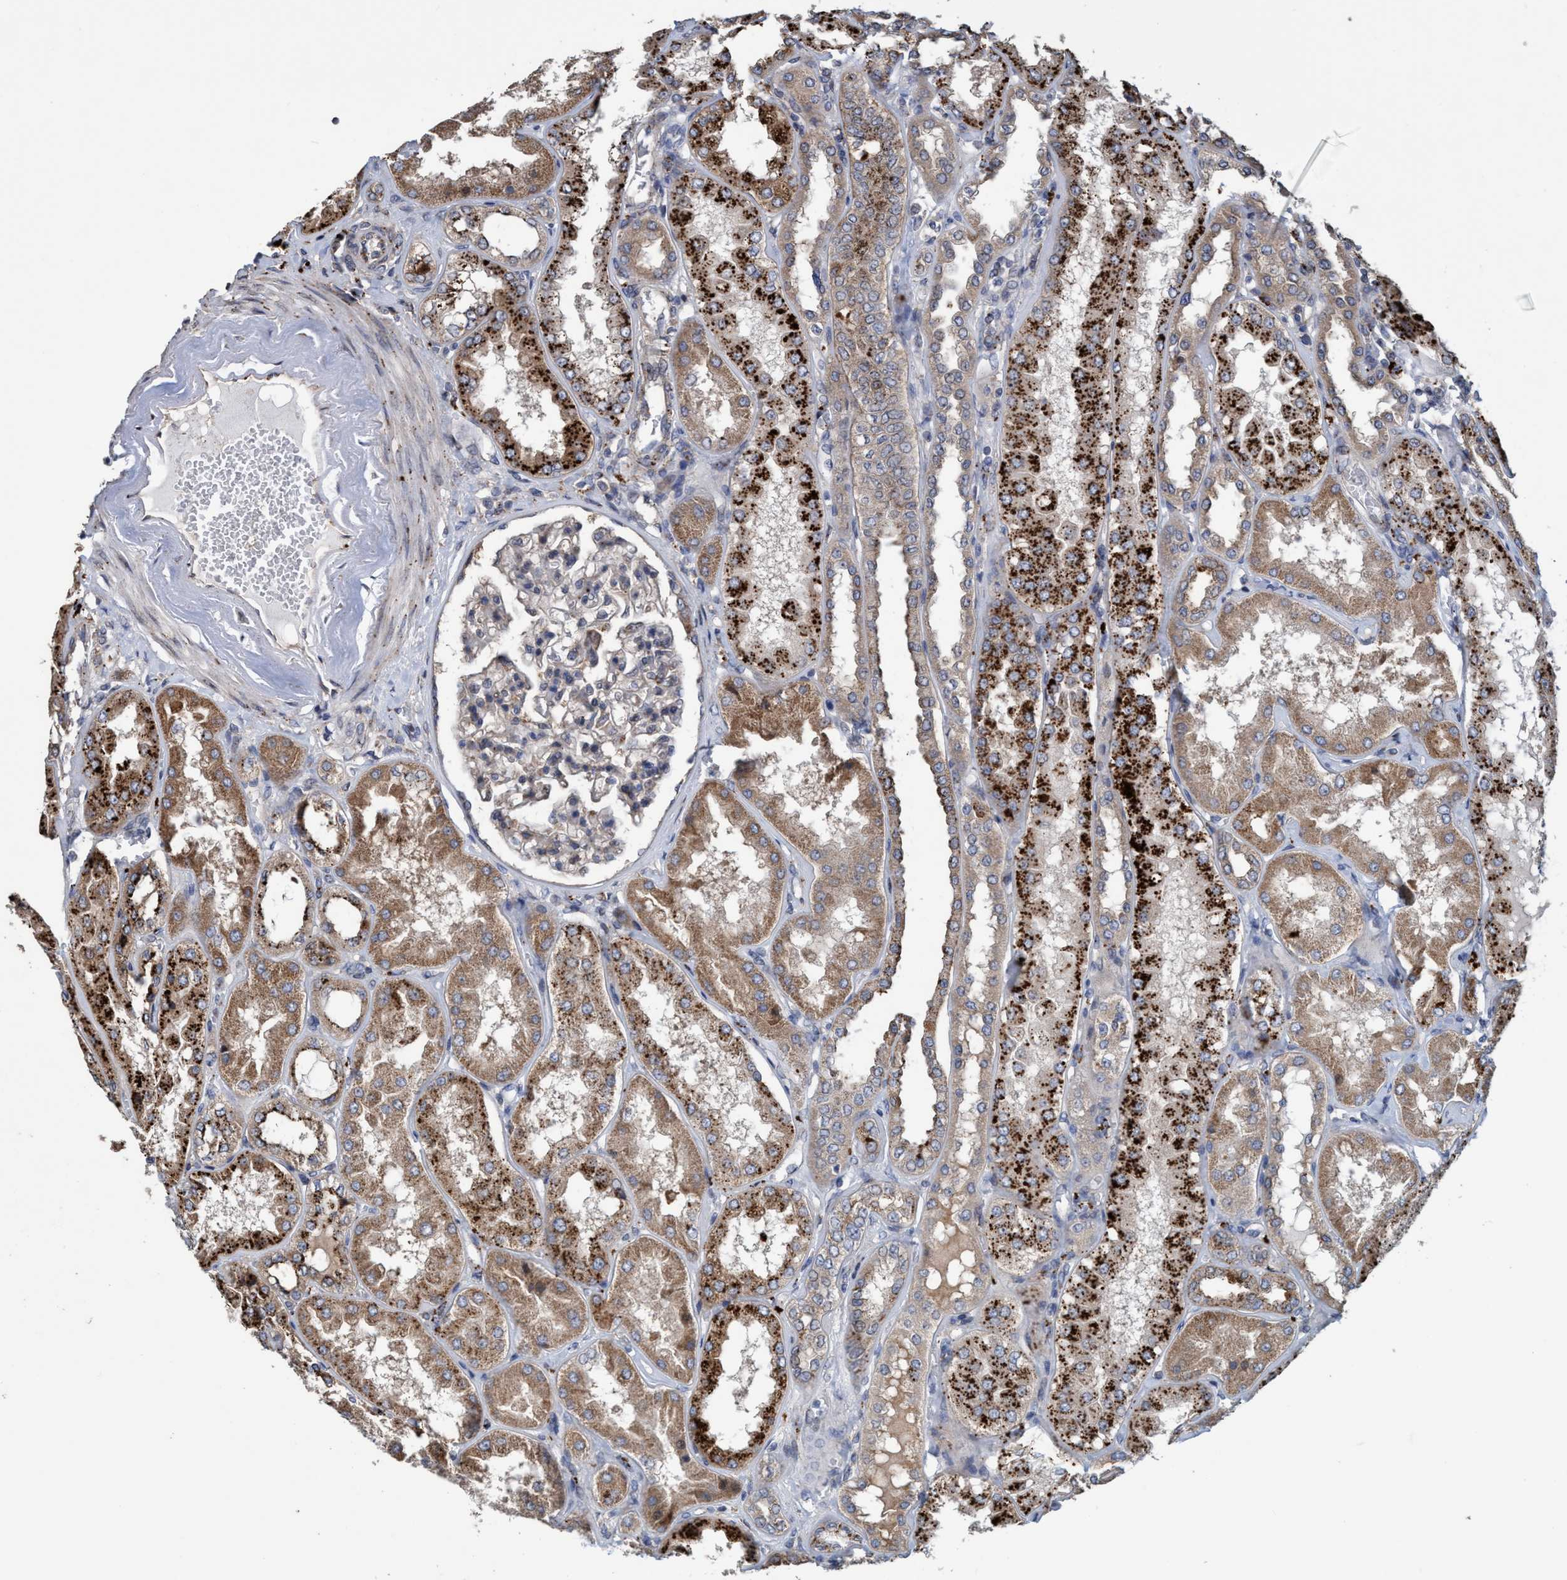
{"staining": {"intensity": "negative", "quantity": "none", "location": "none"}, "tissue": "kidney", "cell_type": "Cells in glomeruli", "image_type": "normal", "snomed": [{"axis": "morphology", "description": "Normal tissue, NOS"}, {"axis": "topography", "description": "Kidney"}], "caption": "The micrograph reveals no significant staining in cells in glomeruli of kidney.", "gene": "BBS9", "patient": {"sex": "female", "age": 56}}